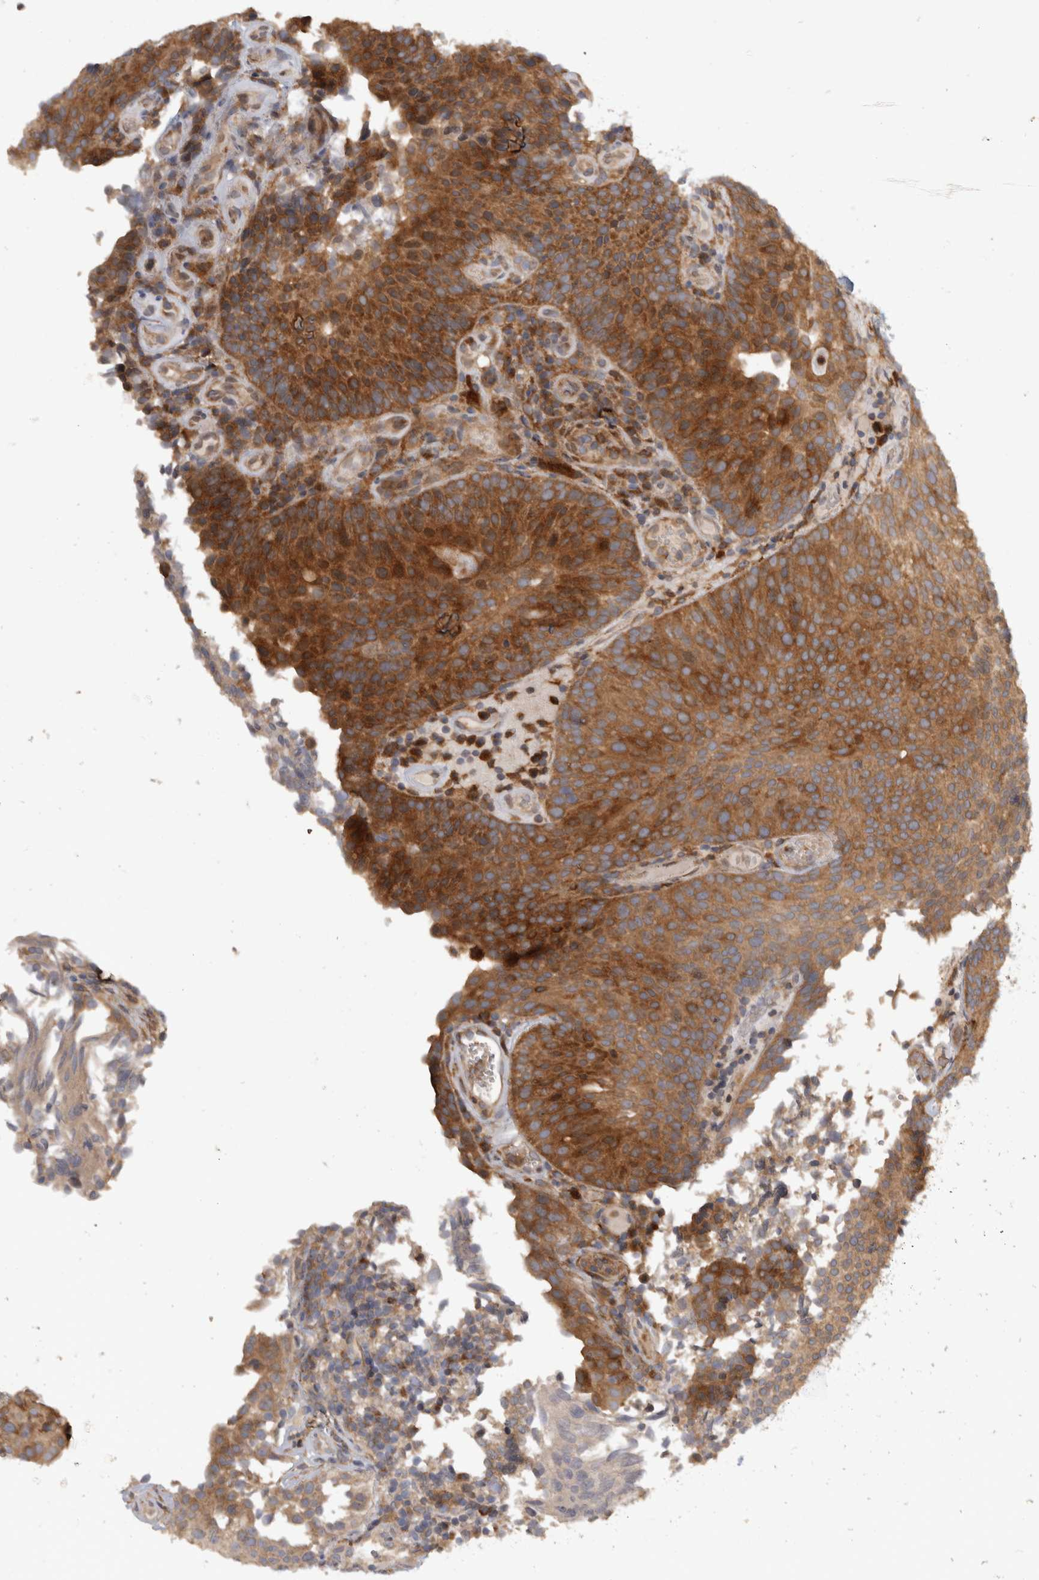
{"staining": {"intensity": "strong", "quantity": ">75%", "location": "cytoplasmic/membranous"}, "tissue": "urothelial cancer", "cell_type": "Tumor cells", "image_type": "cancer", "snomed": [{"axis": "morphology", "description": "Urothelial carcinoma, Low grade"}, {"axis": "topography", "description": "Urinary bladder"}], "caption": "This photomicrograph reveals urothelial cancer stained with IHC to label a protein in brown. The cytoplasmic/membranous of tumor cells show strong positivity for the protein. Nuclei are counter-stained blue.", "gene": "VEPH1", "patient": {"sex": "male", "age": 86}}